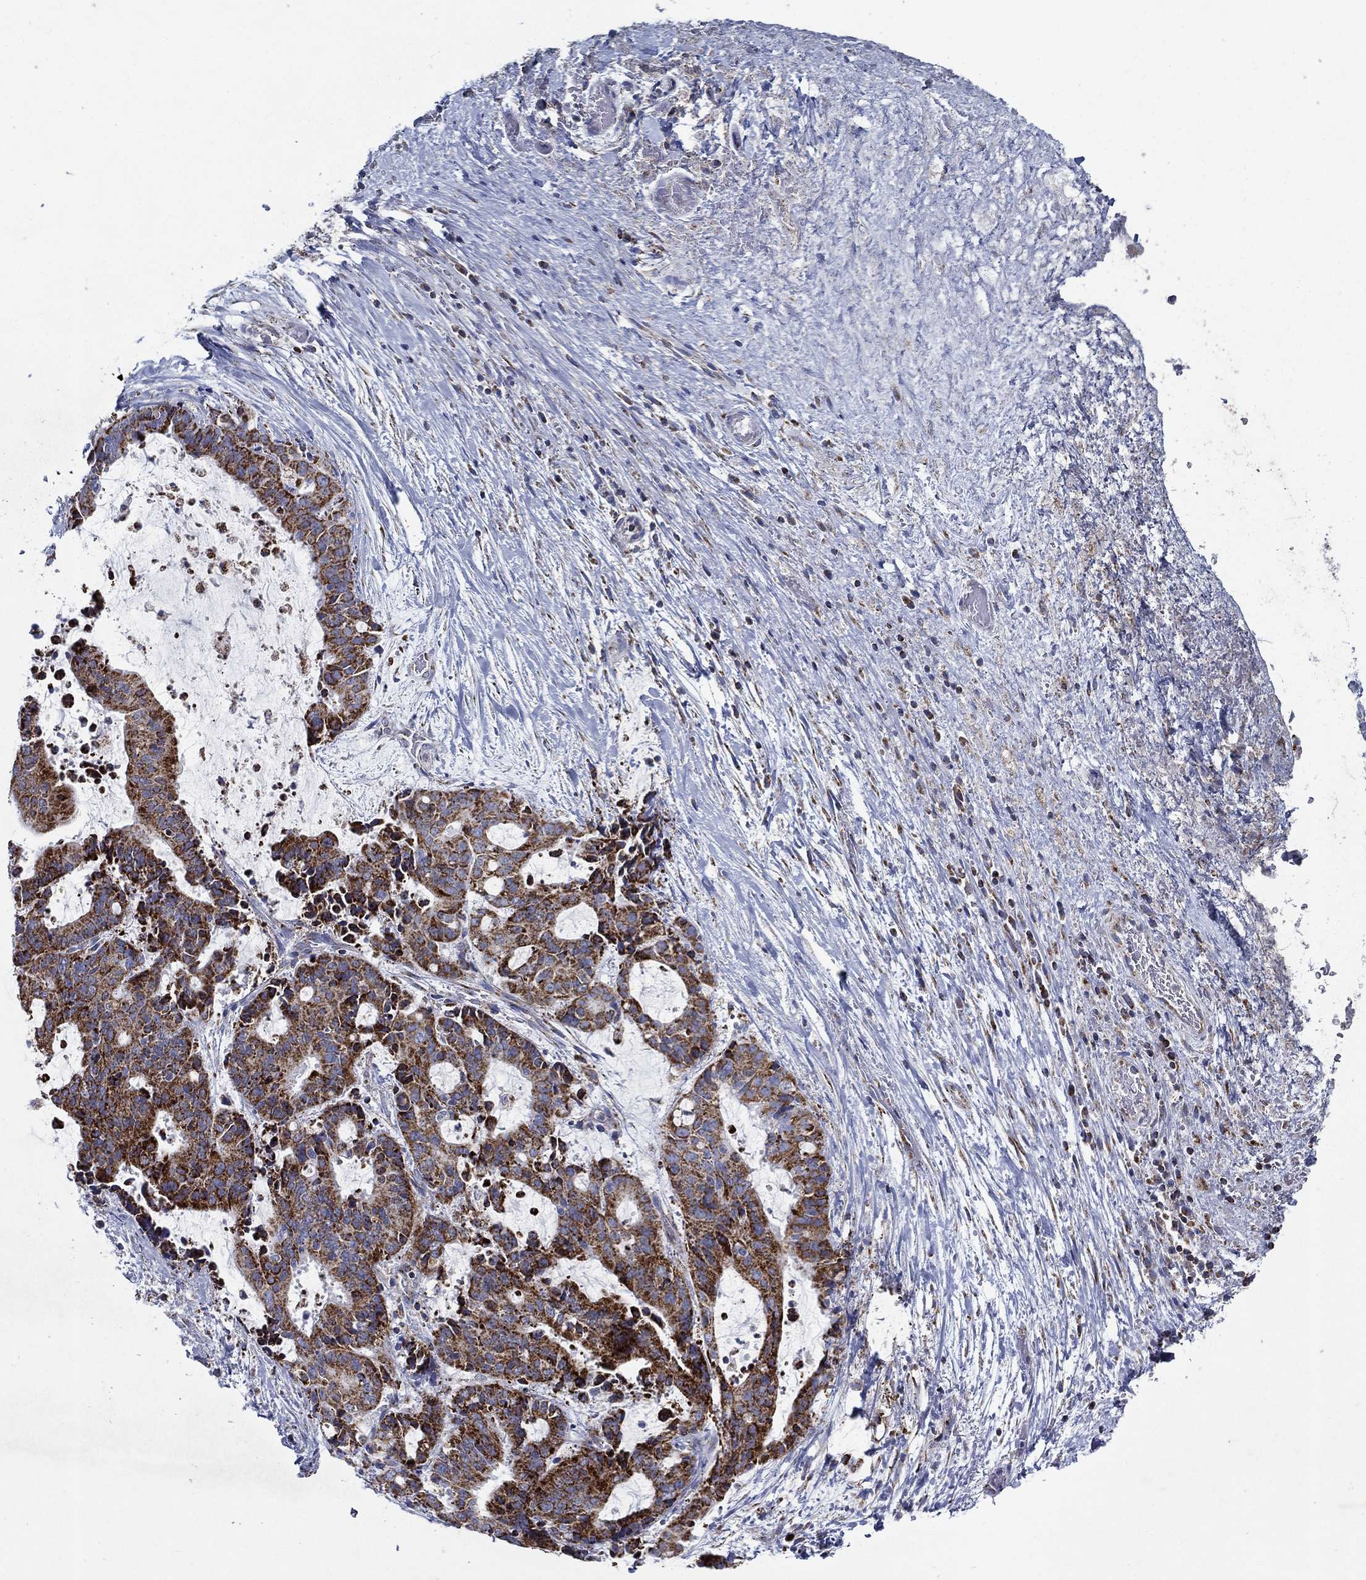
{"staining": {"intensity": "strong", "quantity": "25%-75%", "location": "cytoplasmic/membranous"}, "tissue": "liver cancer", "cell_type": "Tumor cells", "image_type": "cancer", "snomed": [{"axis": "morphology", "description": "Cholangiocarcinoma"}, {"axis": "topography", "description": "Liver"}], "caption": "Approximately 25%-75% of tumor cells in liver cholangiocarcinoma exhibit strong cytoplasmic/membranous protein staining as visualized by brown immunohistochemical staining.", "gene": "SFXN1", "patient": {"sex": "female", "age": 73}}